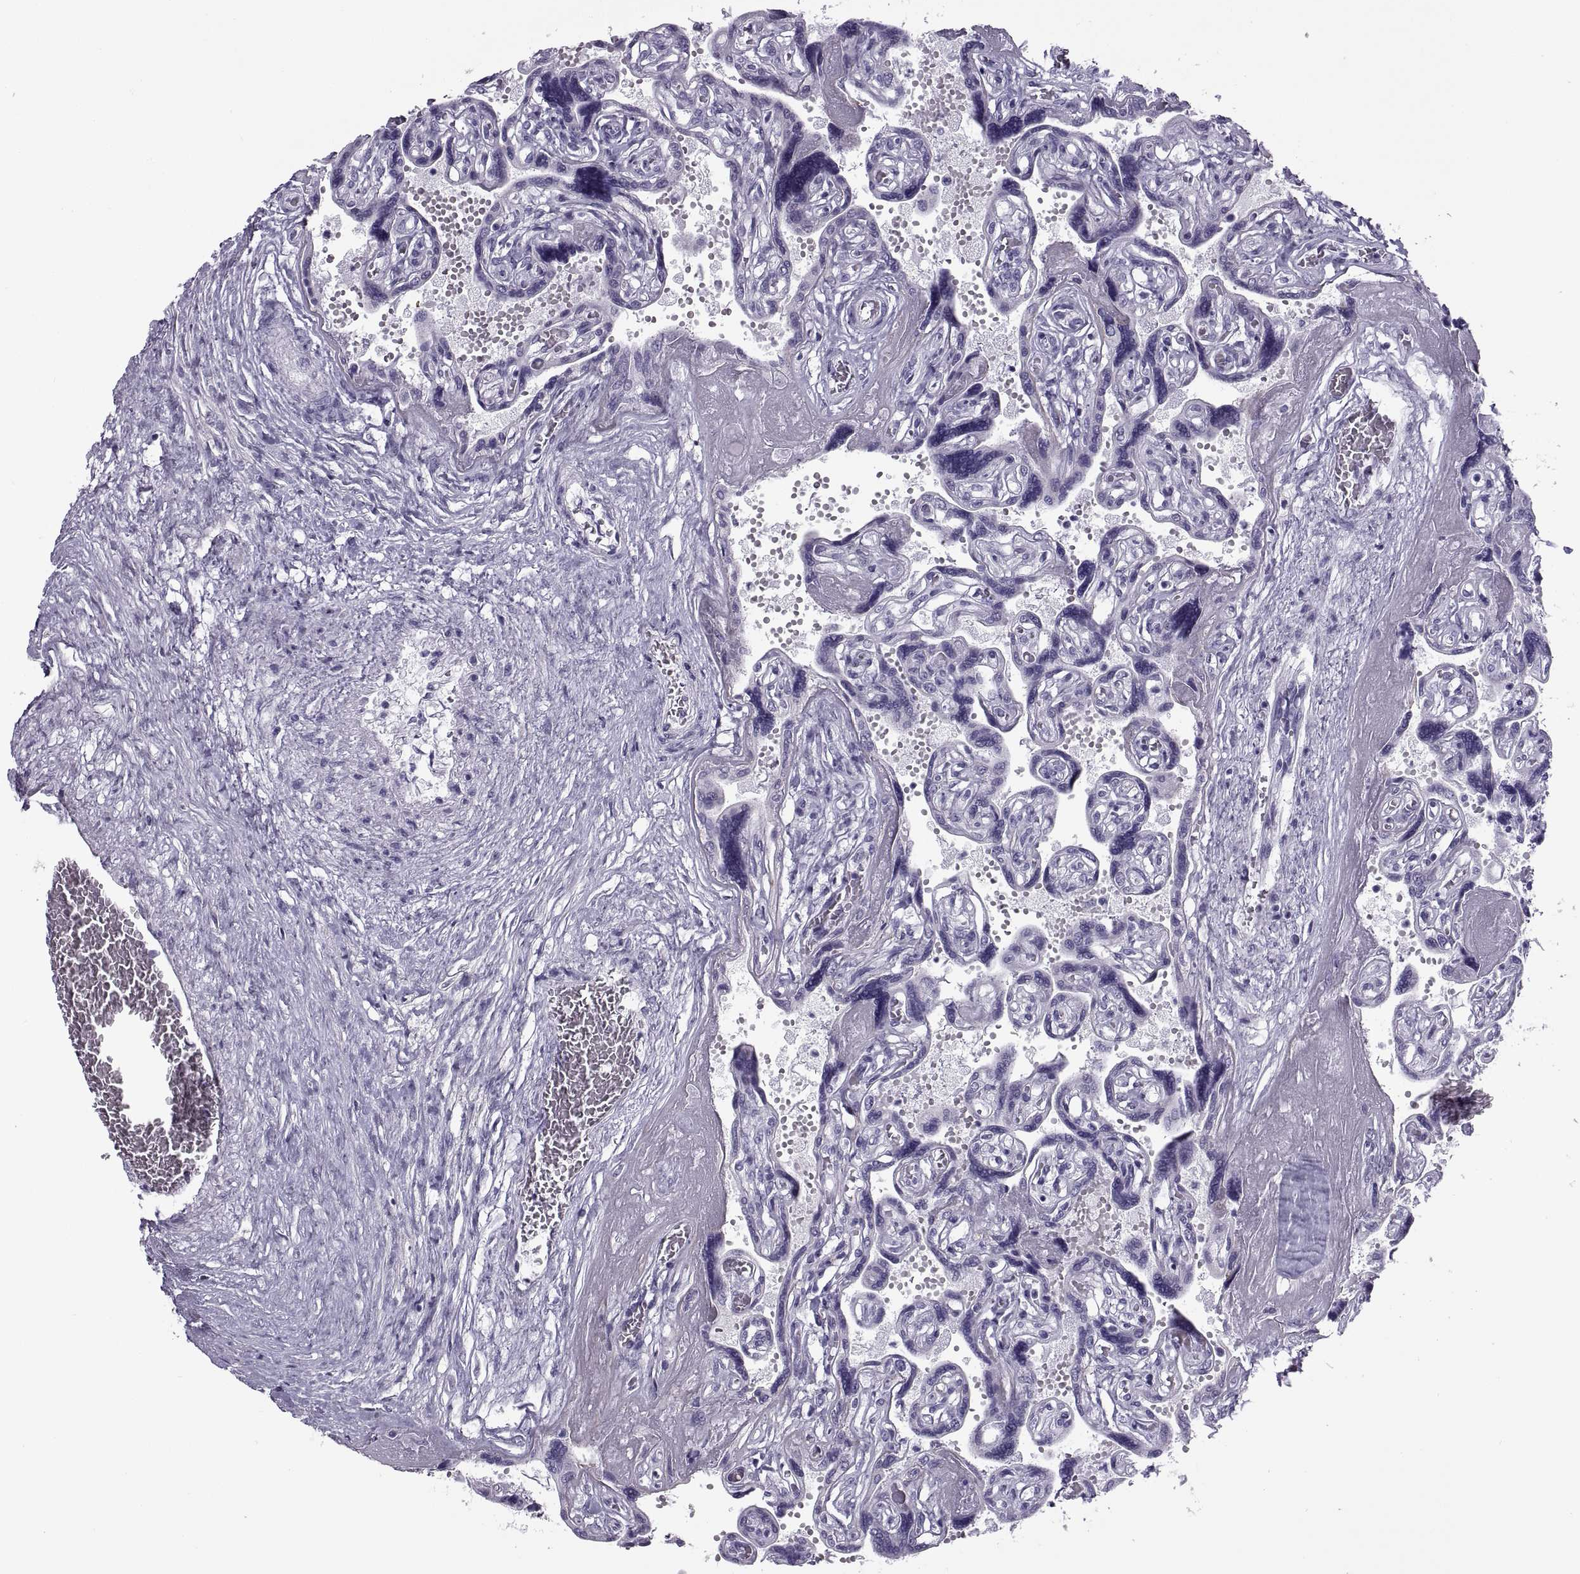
{"staining": {"intensity": "negative", "quantity": "none", "location": "none"}, "tissue": "placenta", "cell_type": "Decidual cells", "image_type": "normal", "snomed": [{"axis": "morphology", "description": "Normal tissue, NOS"}, {"axis": "topography", "description": "Placenta"}], "caption": "Placenta was stained to show a protein in brown. There is no significant expression in decidual cells. The staining was performed using DAB to visualize the protein expression in brown, while the nuclei were stained in blue with hematoxylin (Magnification: 20x).", "gene": "RLBP1", "patient": {"sex": "female", "age": 32}}